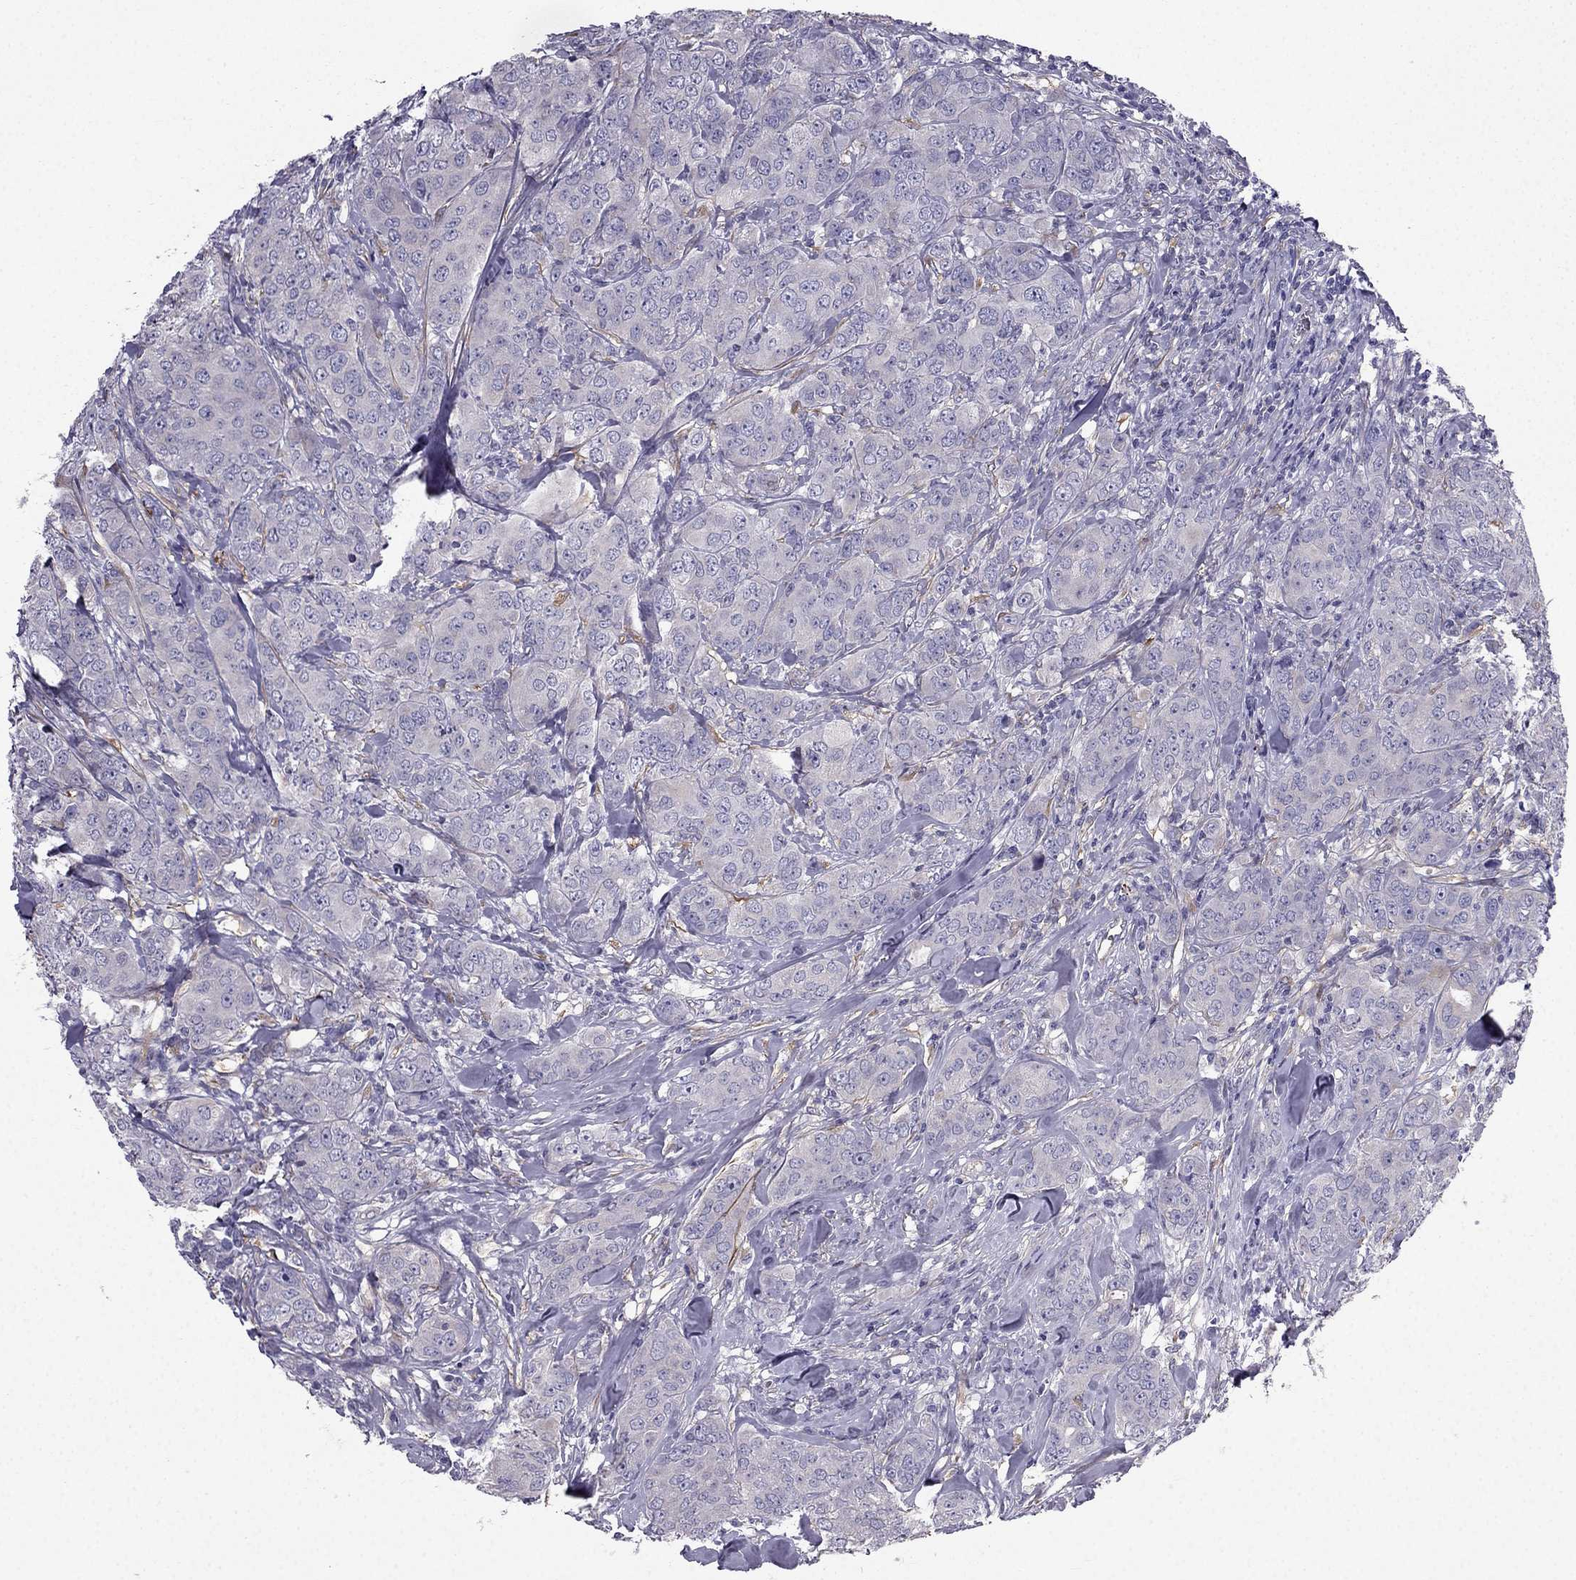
{"staining": {"intensity": "negative", "quantity": "none", "location": "none"}, "tissue": "breast cancer", "cell_type": "Tumor cells", "image_type": "cancer", "snomed": [{"axis": "morphology", "description": "Duct carcinoma"}, {"axis": "topography", "description": "Breast"}], "caption": "Immunohistochemistry (IHC) image of breast invasive ductal carcinoma stained for a protein (brown), which demonstrates no positivity in tumor cells. (Stains: DAB (3,3'-diaminobenzidine) immunohistochemistry with hematoxylin counter stain, Microscopy: brightfield microscopy at high magnification).", "gene": "SYT5", "patient": {"sex": "female", "age": 43}}